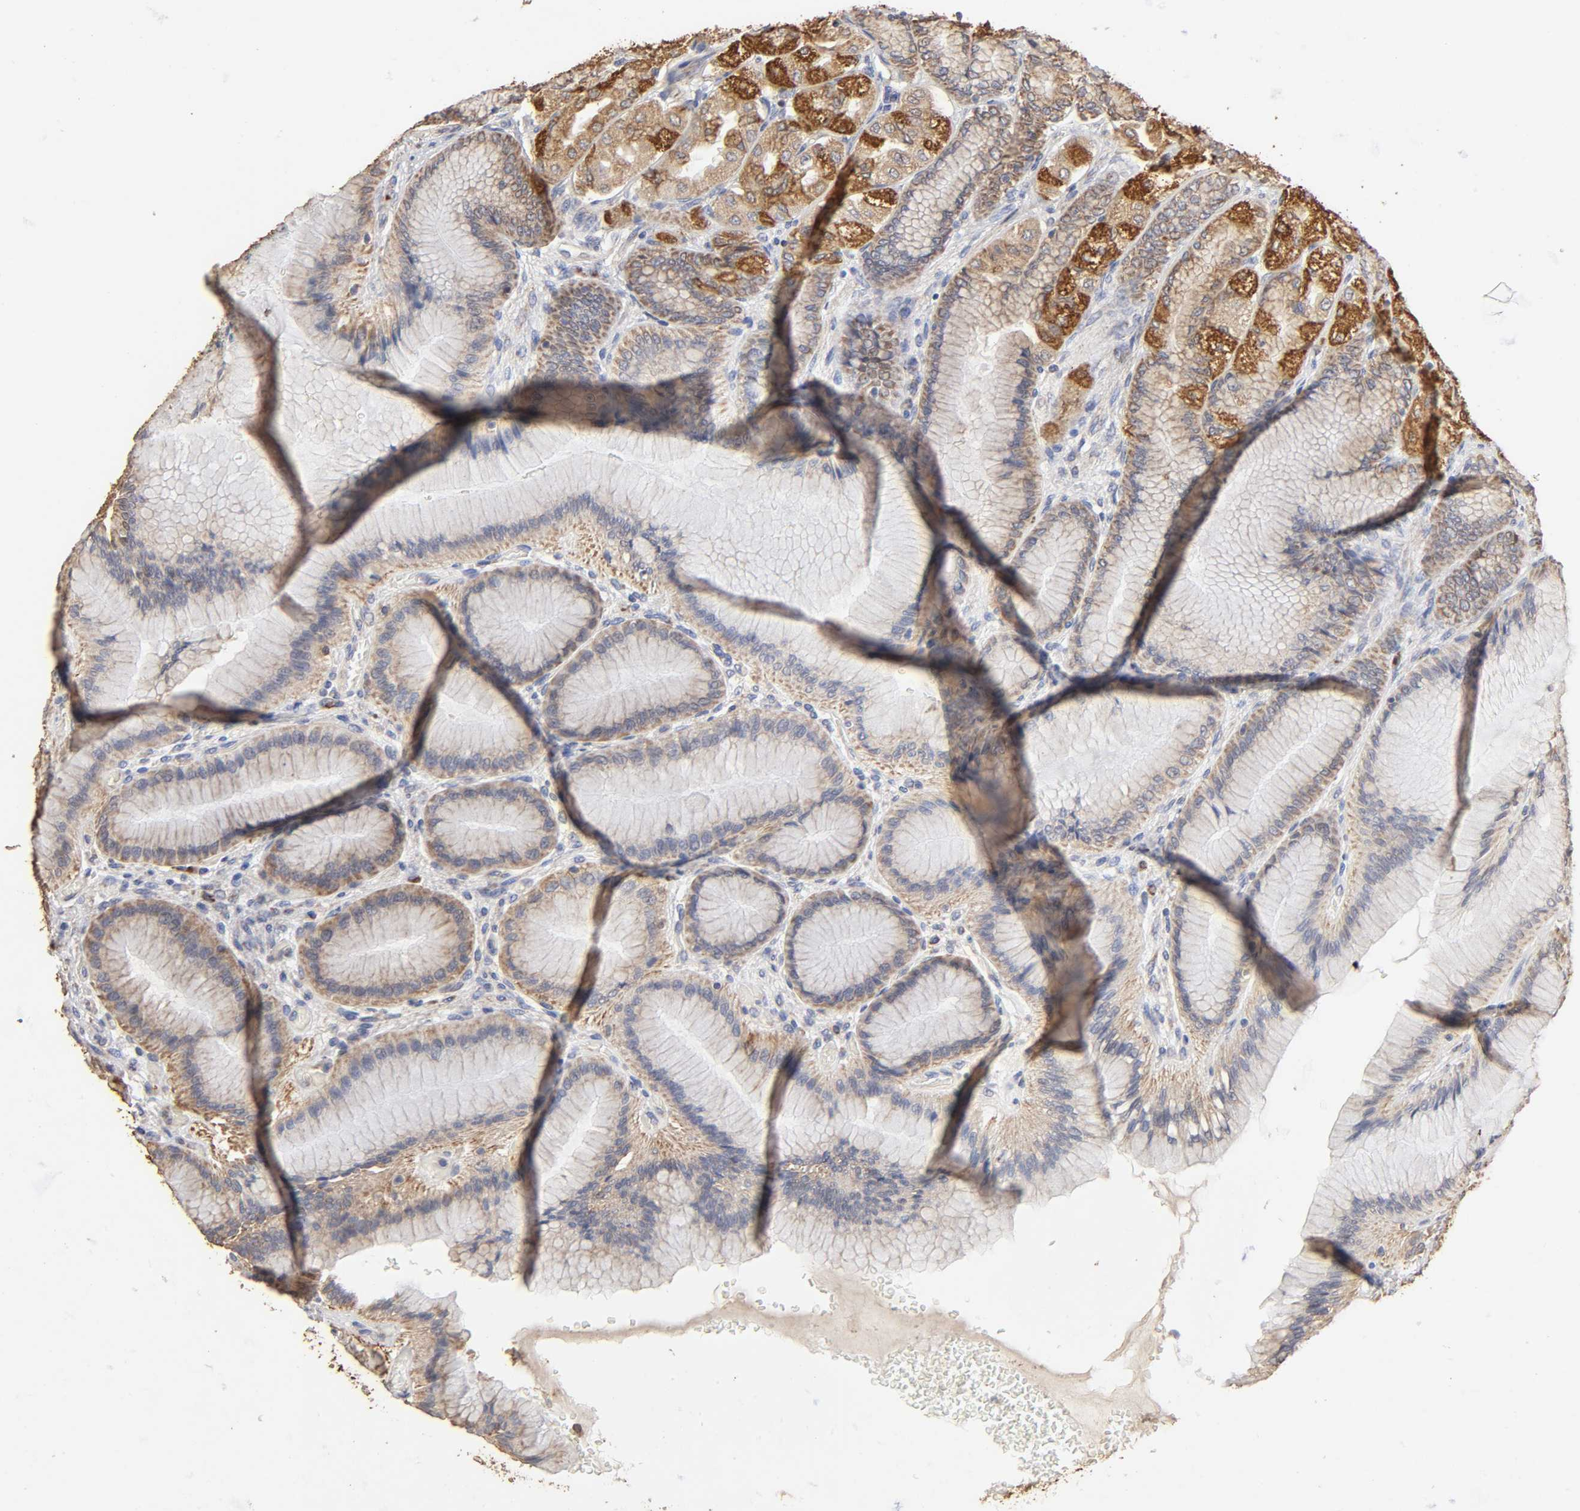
{"staining": {"intensity": "strong", "quantity": ">75%", "location": "cytoplasmic/membranous"}, "tissue": "stomach", "cell_type": "Glandular cells", "image_type": "normal", "snomed": [{"axis": "morphology", "description": "Normal tissue, NOS"}, {"axis": "morphology", "description": "Adenocarcinoma, NOS"}, {"axis": "topography", "description": "Stomach"}, {"axis": "topography", "description": "Stomach, lower"}], "caption": "High-magnification brightfield microscopy of normal stomach stained with DAB (brown) and counterstained with hematoxylin (blue). glandular cells exhibit strong cytoplasmic/membranous staining is present in approximately>75% of cells.", "gene": "CYCS", "patient": {"sex": "female", "age": 65}}